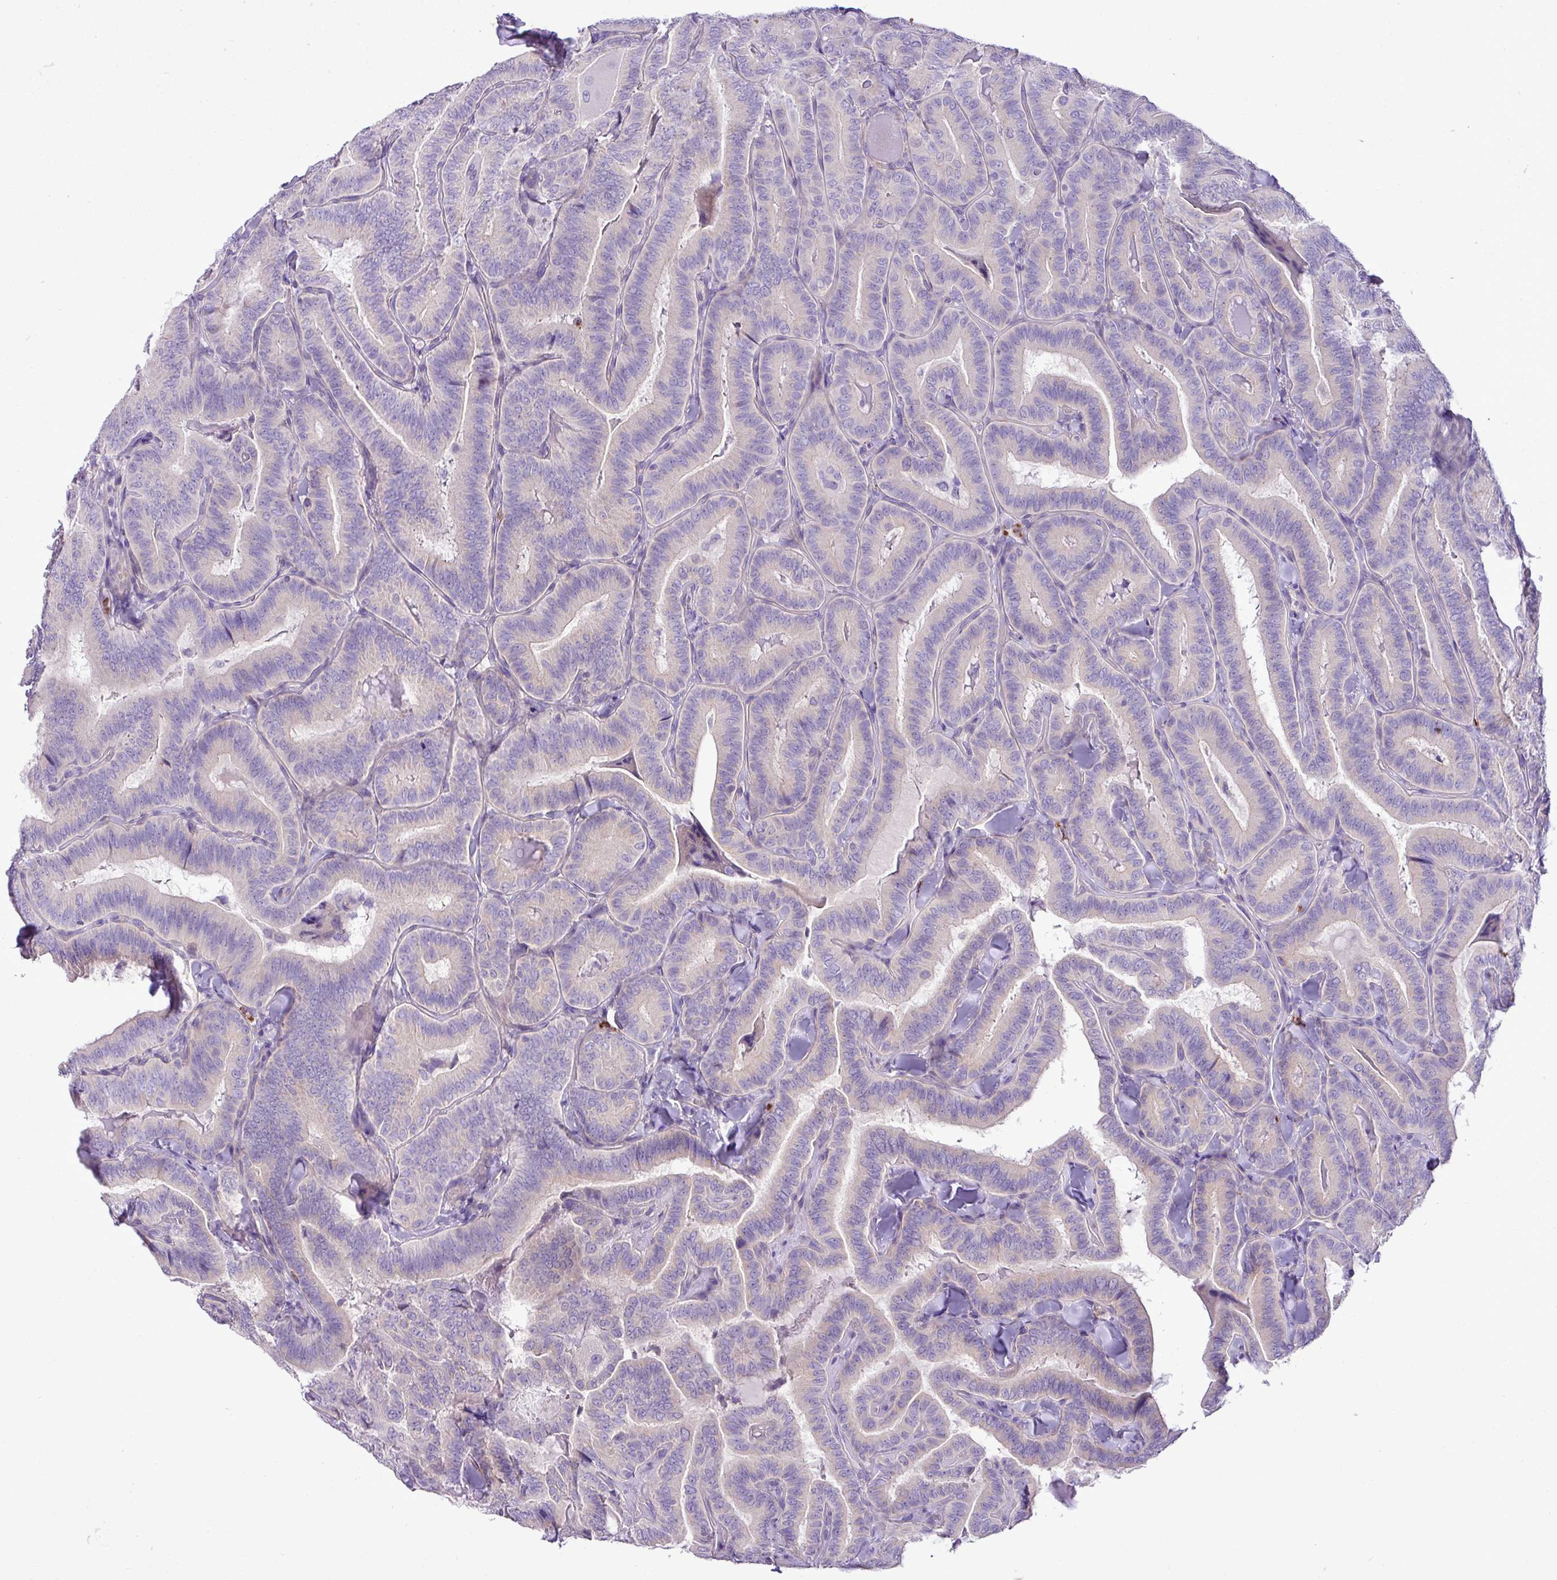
{"staining": {"intensity": "negative", "quantity": "none", "location": "none"}, "tissue": "thyroid cancer", "cell_type": "Tumor cells", "image_type": "cancer", "snomed": [{"axis": "morphology", "description": "Papillary adenocarcinoma, NOS"}, {"axis": "topography", "description": "Thyroid gland"}], "caption": "IHC histopathology image of human papillary adenocarcinoma (thyroid) stained for a protein (brown), which displays no staining in tumor cells.", "gene": "ZSCAN5A", "patient": {"sex": "male", "age": 61}}